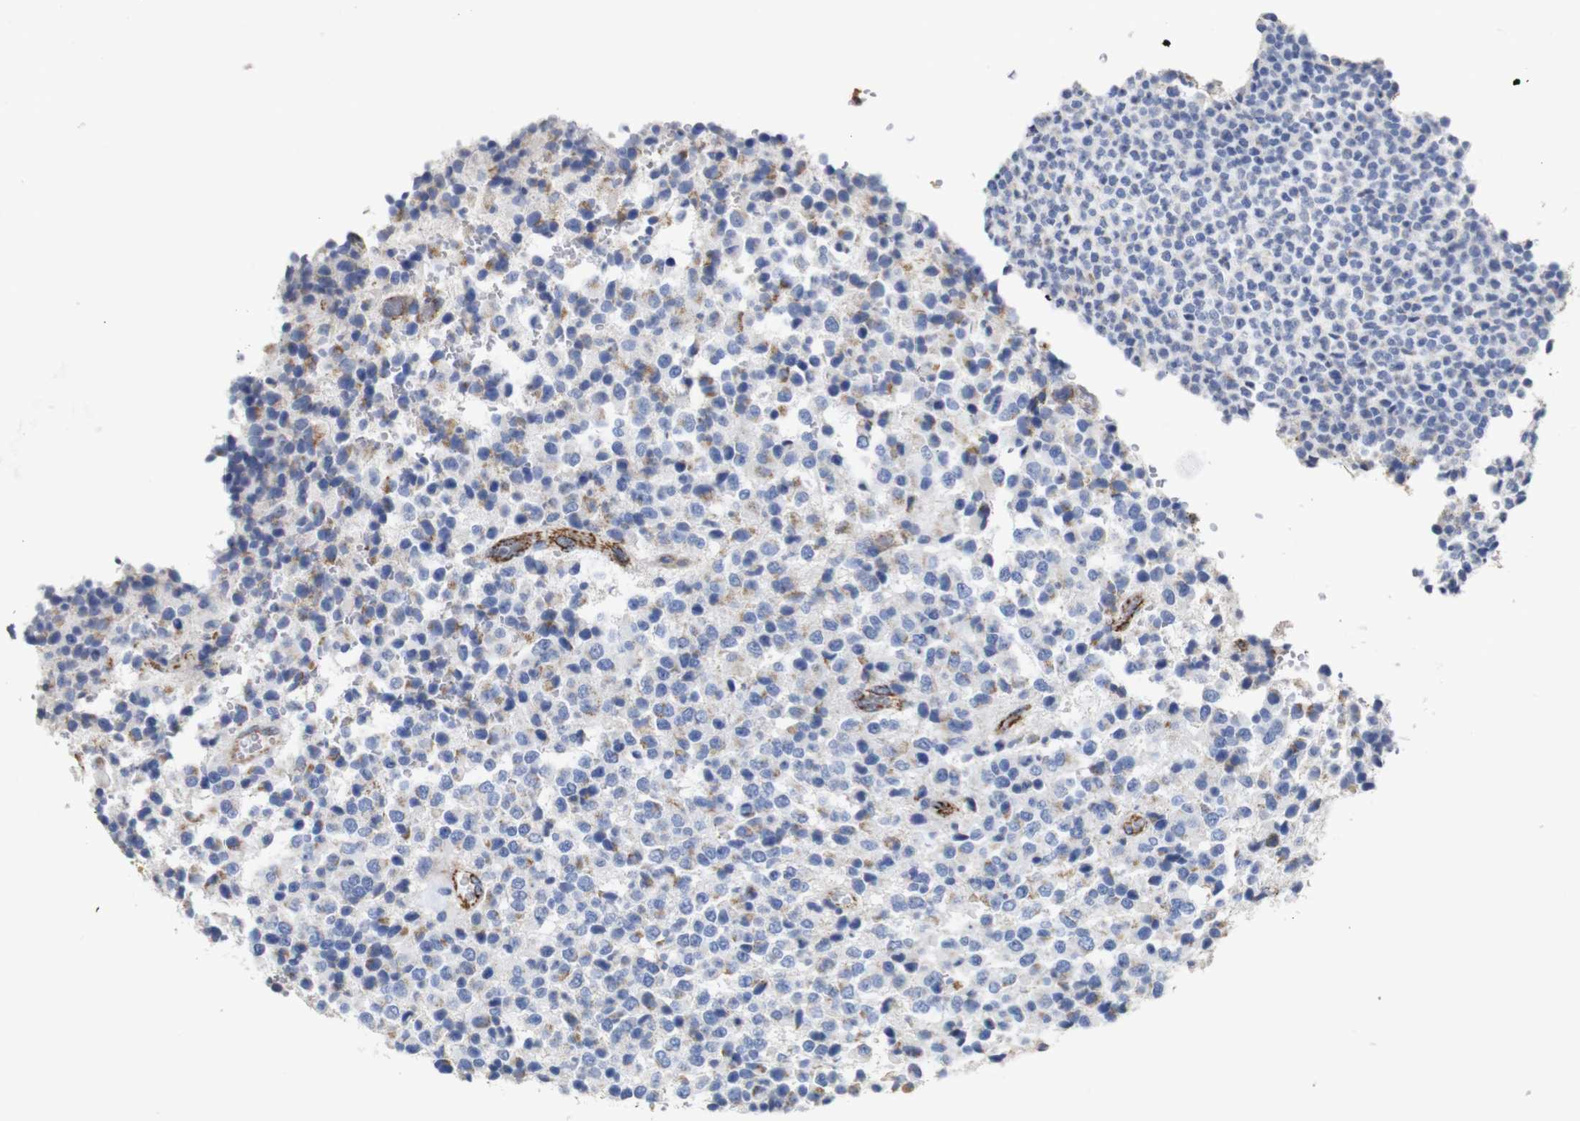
{"staining": {"intensity": "moderate", "quantity": "<25%", "location": "cytoplasmic/membranous"}, "tissue": "glioma", "cell_type": "Tumor cells", "image_type": "cancer", "snomed": [{"axis": "morphology", "description": "Glioma, malignant, High grade"}, {"axis": "topography", "description": "pancreas cauda"}], "caption": "Immunohistochemistry micrograph of neoplastic tissue: human malignant high-grade glioma stained using immunohistochemistry exhibits low levels of moderate protein expression localized specifically in the cytoplasmic/membranous of tumor cells, appearing as a cytoplasmic/membranous brown color.", "gene": "MAOA", "patient": {"sex": "male", "age": 60}}